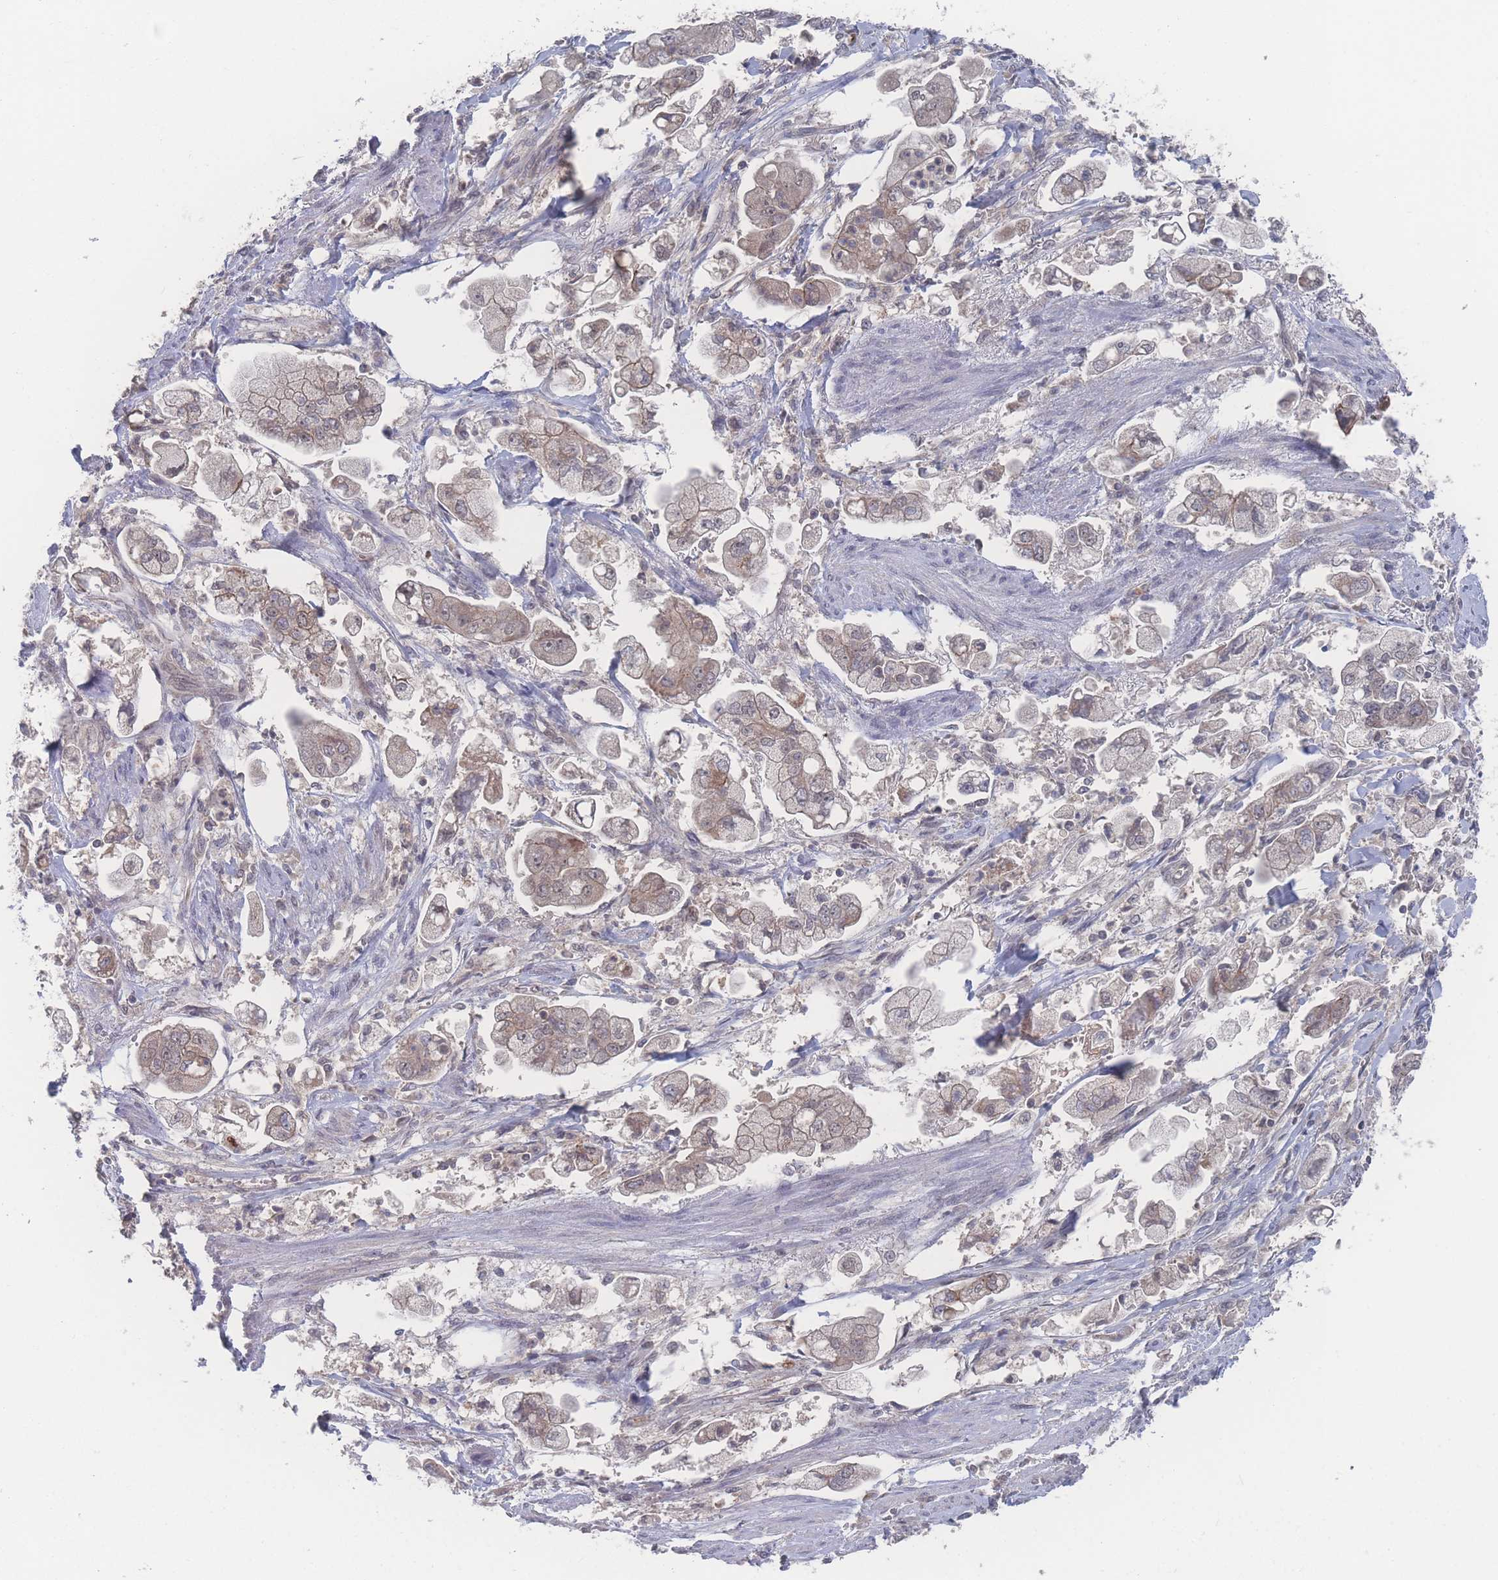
{"staining": {"intensity": "weak", "quantity": "25%-75%", "location": "cytoplasmic/membranous"}, "tissue": "stomach cancer", "cell_type": "Tumor cells", "image_type": "cancer", "snomed": [{"axis": "morphology", "description": "Adenocarcinoma, NOS"}, {"axis": "topography", "description": "Stomach"}], "caption": "Stomach adenocarcinoma stained with immunohistochemistry shows weak cytoplasmic/membranous positivity in about 25%-75% of tumor cells.", "gene": "NBEAL1", "patient": {"sex": "male", "age": 62}}